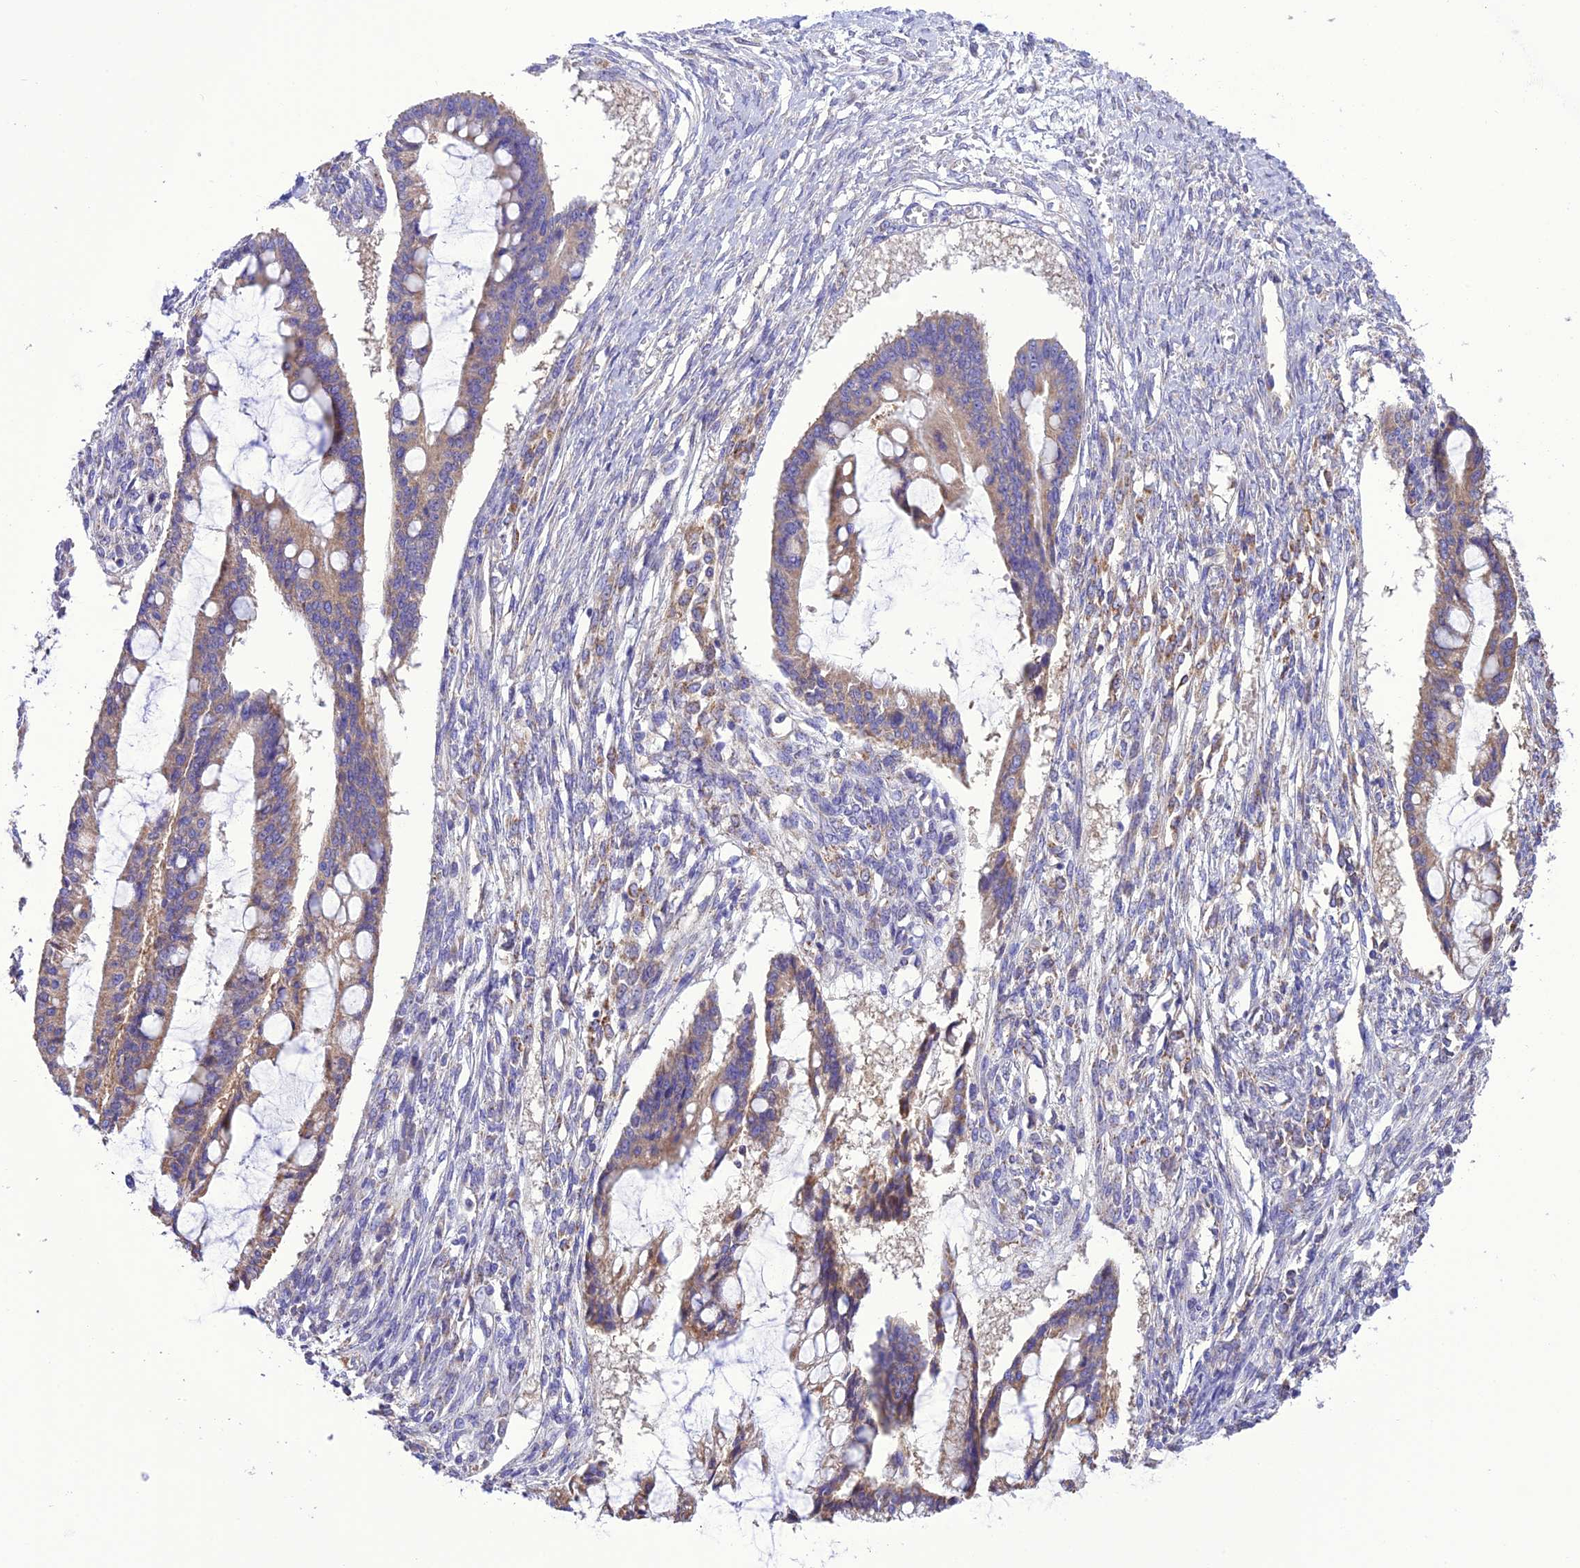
{"staining": {"intensity": "weak", "quantity": ">75%", "location": "cytoplasmic/membranous"}, "tissue": "ovarian cancer", "cell_type": "Tumor cells", "image_type": "cancer", "snomed": [{"axis": "morphology", "description": "Cystadenocarcinoma, mucinous, NOS"}, {"axis": "topography", "description": "Ovary"}], "caption": "Immunohistochemistry (IHC) (DAB) staining of ovarian cancer shows weak cytoplasmic/membranous protein staining in about >75% of tumor cells.", "gene": "MAP3K12", "patient": {"sex": "female", "age": 73}}